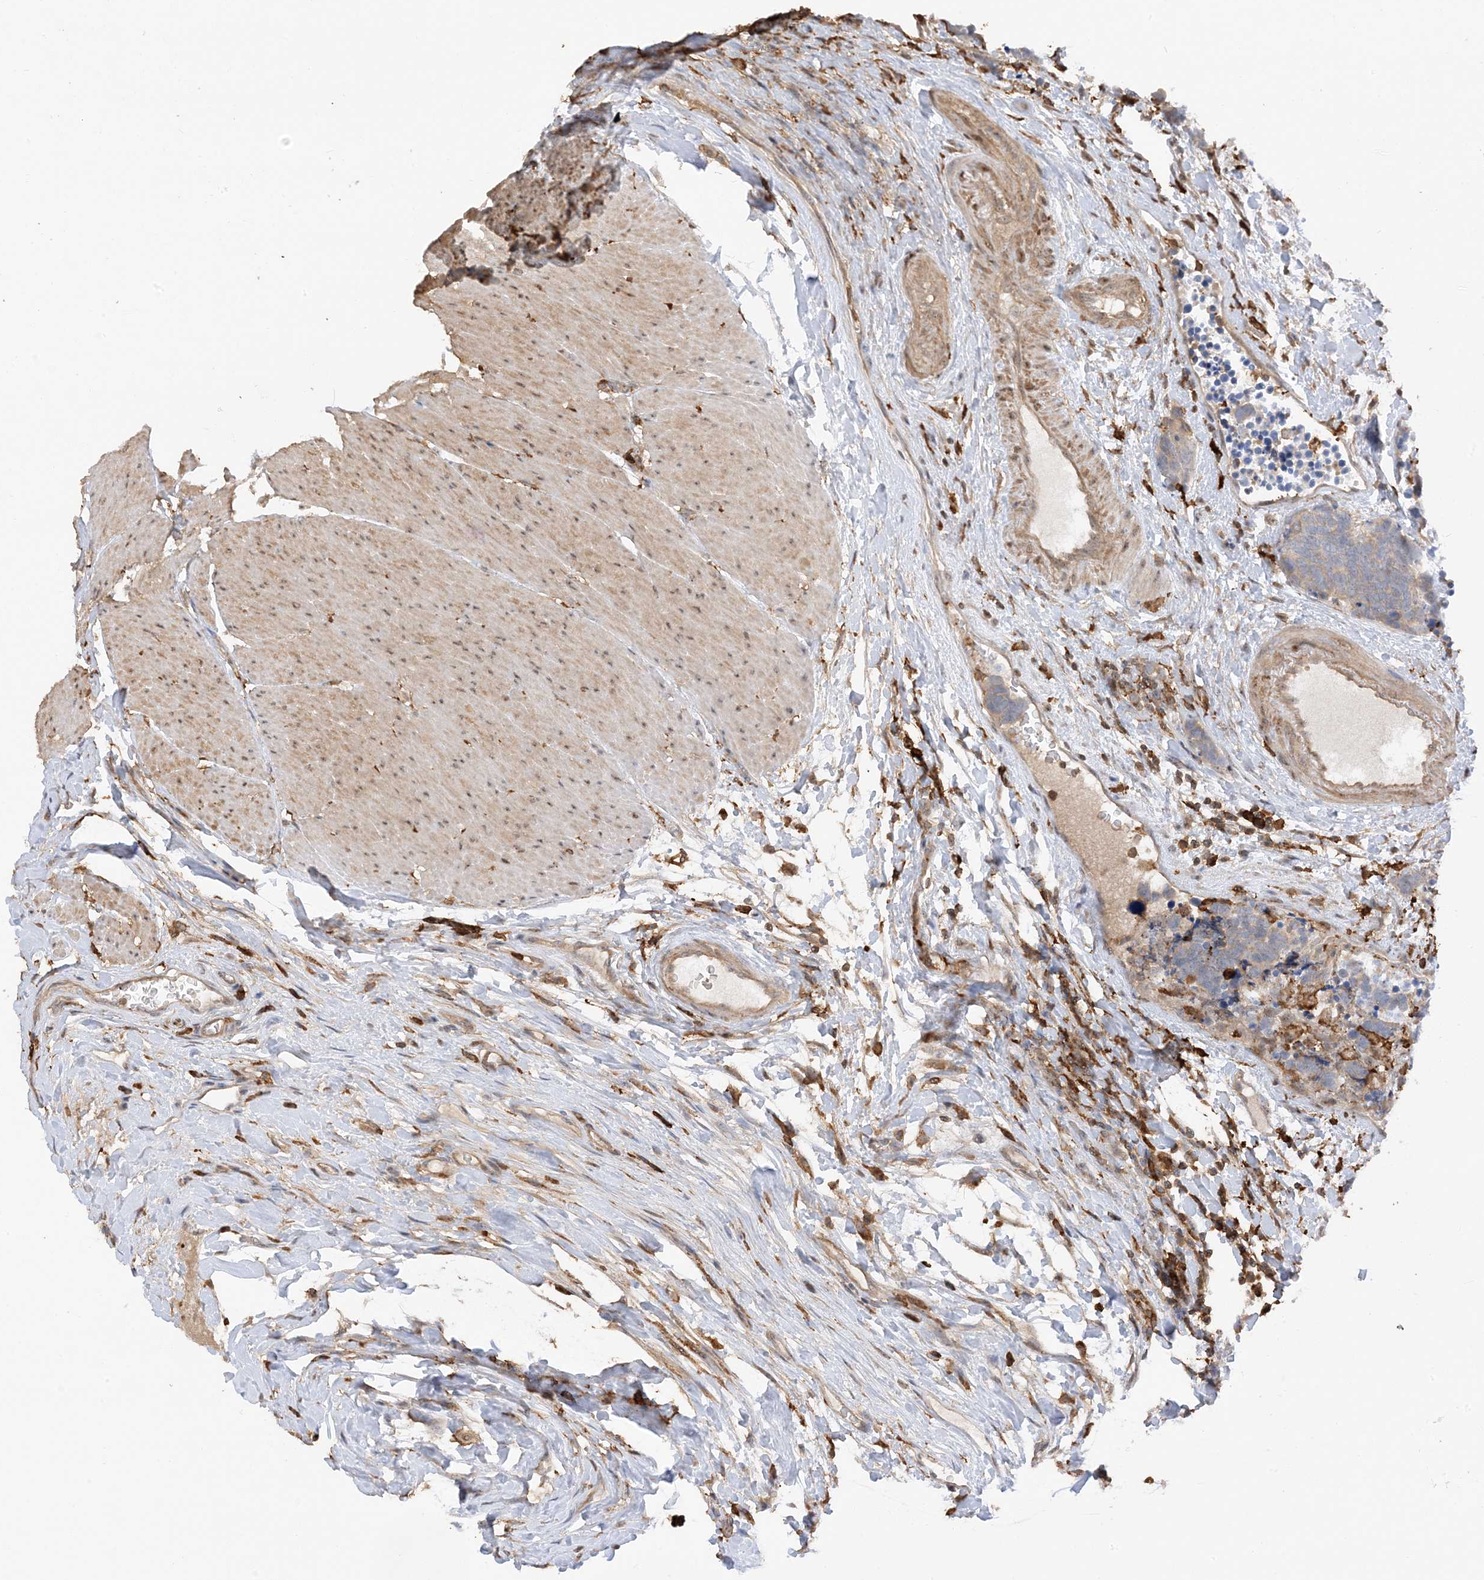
{"staining": {"intensity": "weak", "quantity": ">75%", "location": "cytoplasmic/membranous"}, "tissue": "carcinoid", "cell_type": "Tumor cells", "image_type": "cancer", "snomed": [{"axis": "morphology", "description": "Carcinoma, NOS"}, {"axis": "morphology", "description": "Carcinoid, malignant, NOS"}, {"axis": "topography", "description": "Urinary bladder"}], "caption": "Protein positivity by immunohistochemistry exhibits weak cytoplasmic/membranous expression in approximately >75% of tumor cells in carcinoid.", "gene": "PHACTR2", "patient": {"sex": "male", "age": 57}}